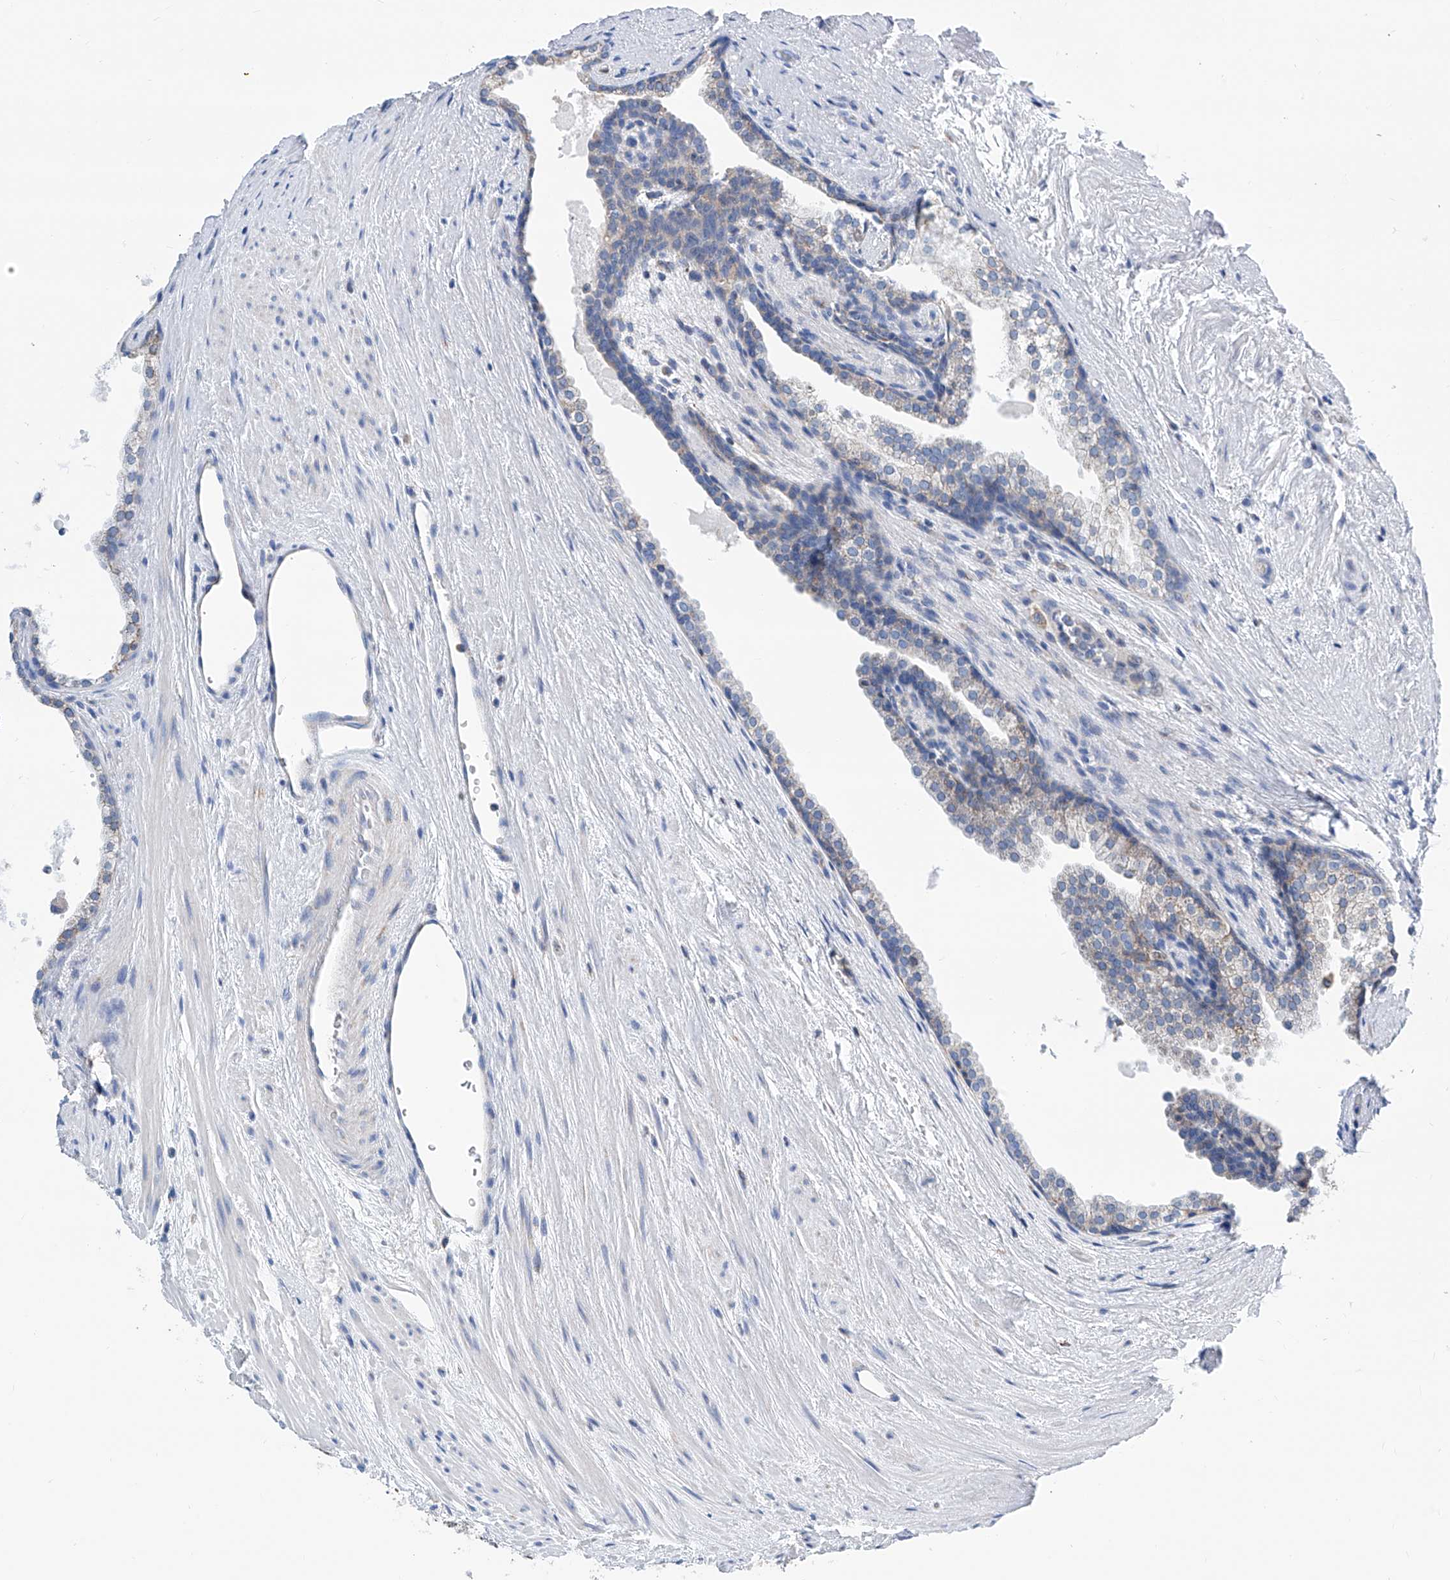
{"staining": {"intensity": "weak", "quantity": "<25%", "location": "cytoplasmic/membranous"}, "tissue": "prostate cancer", "cell_type": "Tumor cells", "image_type": "cancer", "snomed": [{"axis": "morphology", "description": "Normal morphology"}, {"axis": "morphology", "description": "Adenocarcinoma, Low grade"}, {"axis": "topography", "description": "Prostate"}], "caption": "Tumor cells are negative for brown protein staining in prostate cancer (low-grade adenocarcinoma).", "gene": "MAD2L1", "patient": {"sex": "male", "age": 72}}